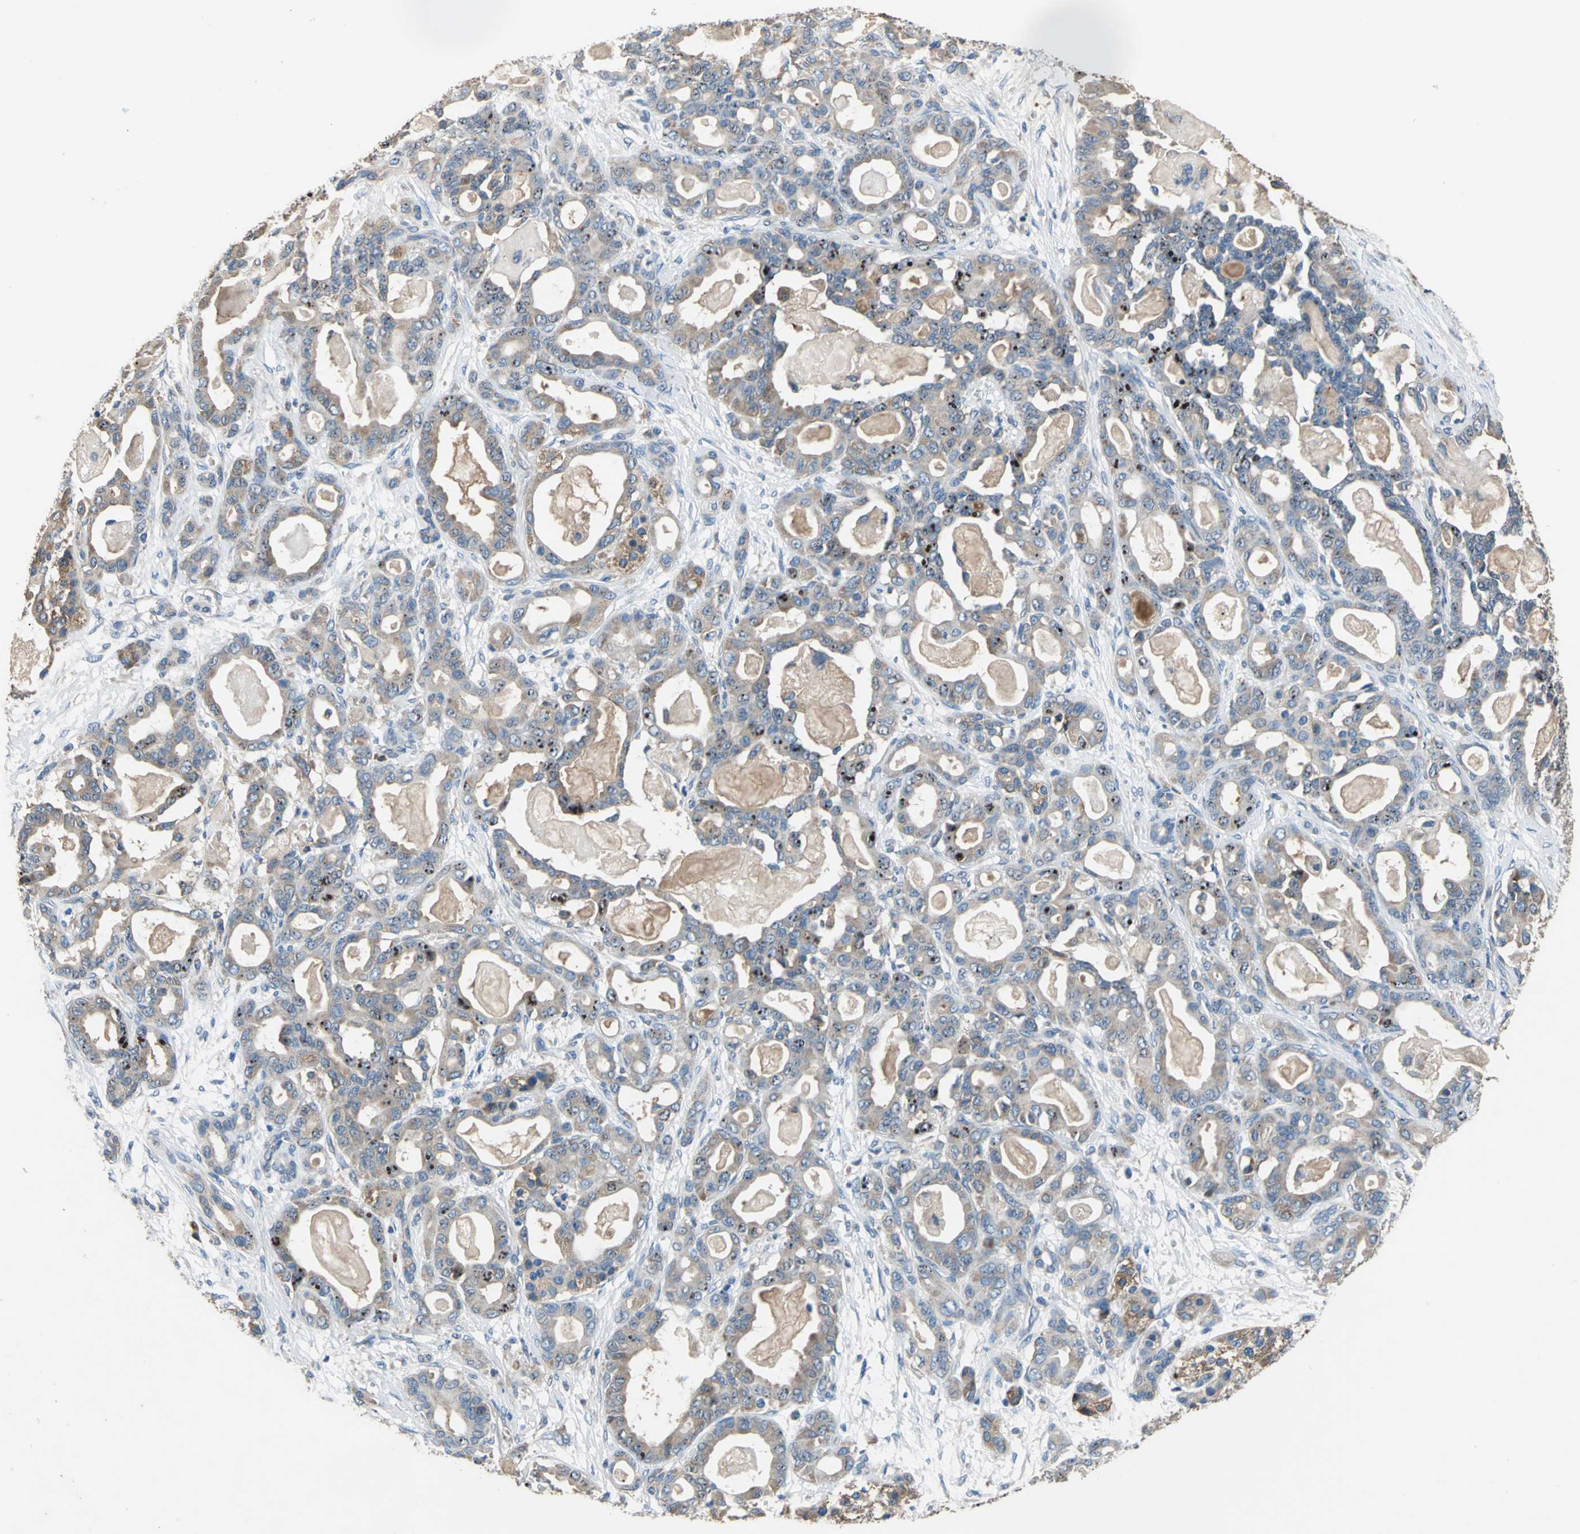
{"staining": {"intensity": "strong", "quantity": ">75%", "location": "cytoplasmic/membranous,nuclear"}, "tissue": "pancreatic cancer", "cell_type": "Tumor cells", "image_type": "cancer", "snomed": [{"axis": "morphology", "description": "Adenocarcinoma, NOS"}, {"axis": "topography", "description": "Pancreas"}], "caption": "Pancreatic adenocarcinoma was stained to show a protein in brown. There is high levels of strong cytoplasmic/membranous and nuclear positivity in about >75% of tumor cells. Nuclei are stained in blue.", "gene": "HEPH", "patient": {"sex": "male", "age": 63}}